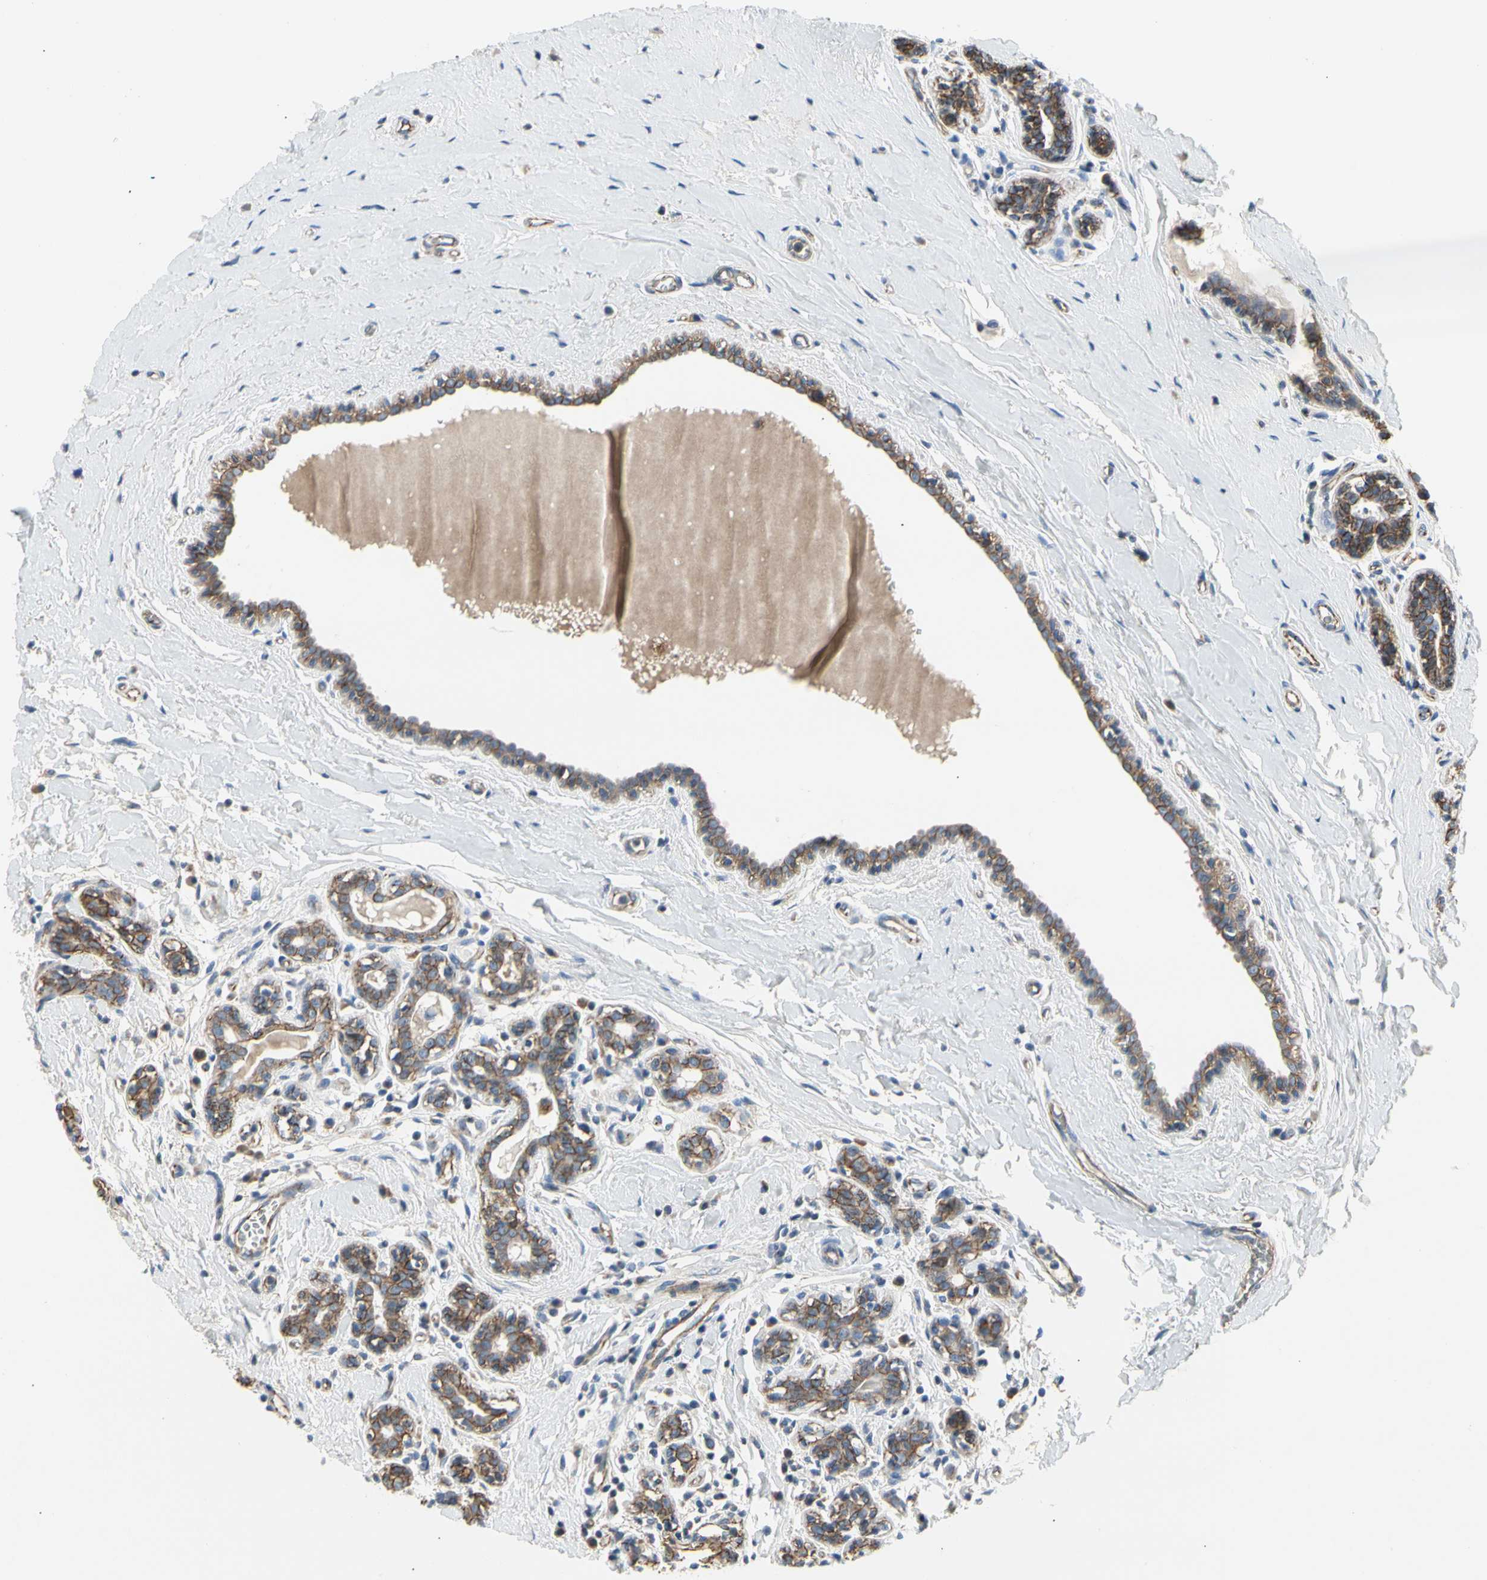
{"staining": {"intensity": "moderate", "quantity": "25%-75%", "location": "cytoplasmic/membranous"}, "tissue": "breast cancer", "cell_type": "Tumor cells", "image_type": "cancer", "snomed": [{"axis": "morphology", "description": "Normal tissue, NOS"}, {"axis": "morphology", "description": "Duct carcinoma"}, {"axis": "topography", "description": "Breast"}], "caption": "Breast invasive ductal carcinoma stained for a protein (brown) reveals moderate cytoplasmic/membranous positive expression in about 25%-75% of tumor cells.", "gene": "LGR6", "patient": {"sex": "female", "age": 40}}